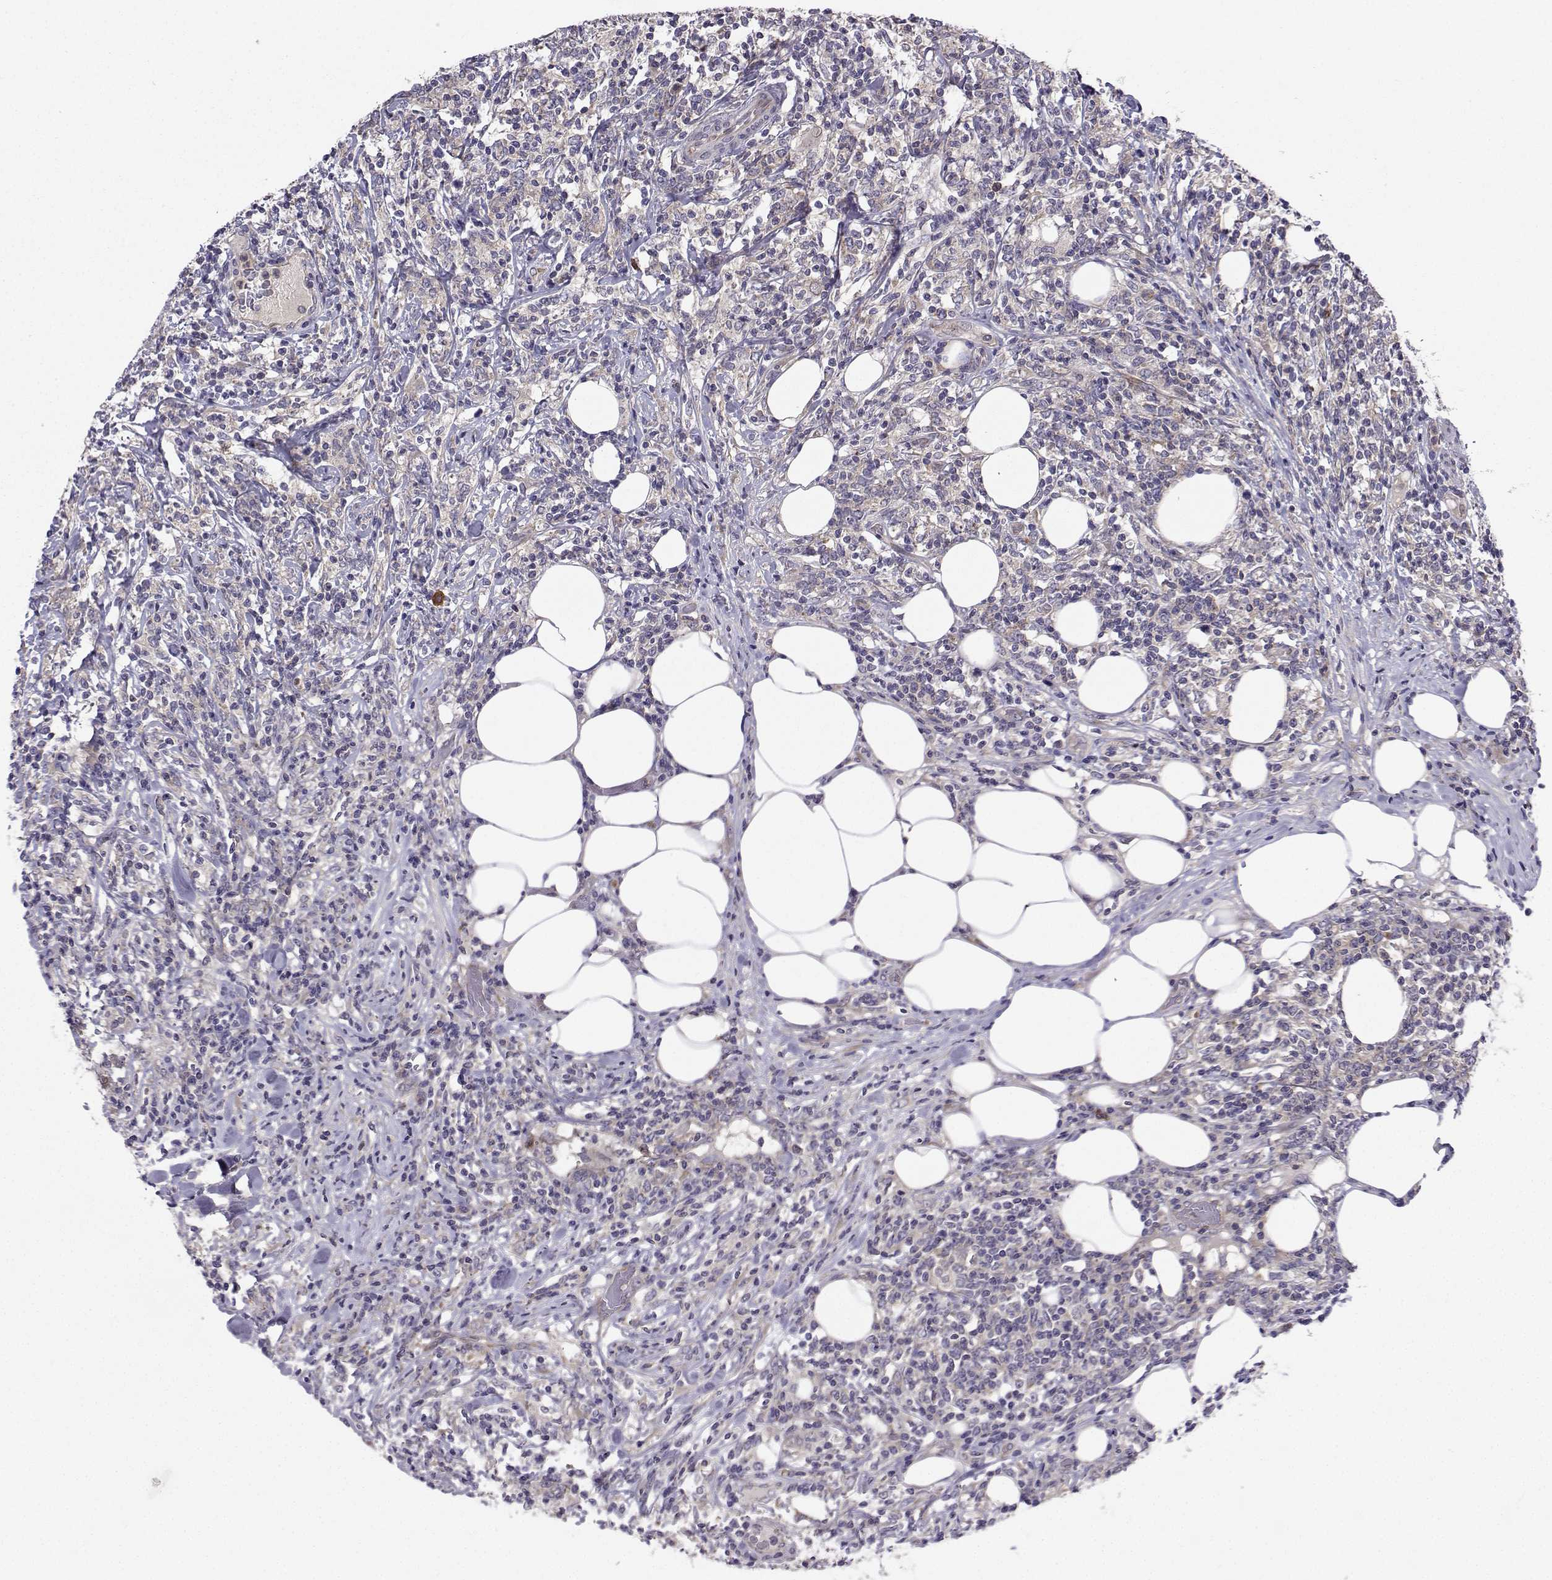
{"staining": {"intensity": "negative", "quantity": "none", "location": "none"}, "tissue": "lymphoma", "cell_type": "Tumor cells", "image_type": "cancer", "snomed": [{"axis": "morphology", "description": "Malignant lymphoma, non-Hodgkin's type, High grade"}, {"axis": "topography", "description": "Lymph node"}], "caption": "This photomicrograph is of lymphoma stained with immunohistochemistry to label a protein in brown with the nuclei are counter-stained blue. There is no positivity in tumor cells.", "gene": "STXBP5", "patient": {"sex": "female", "age": 84}}